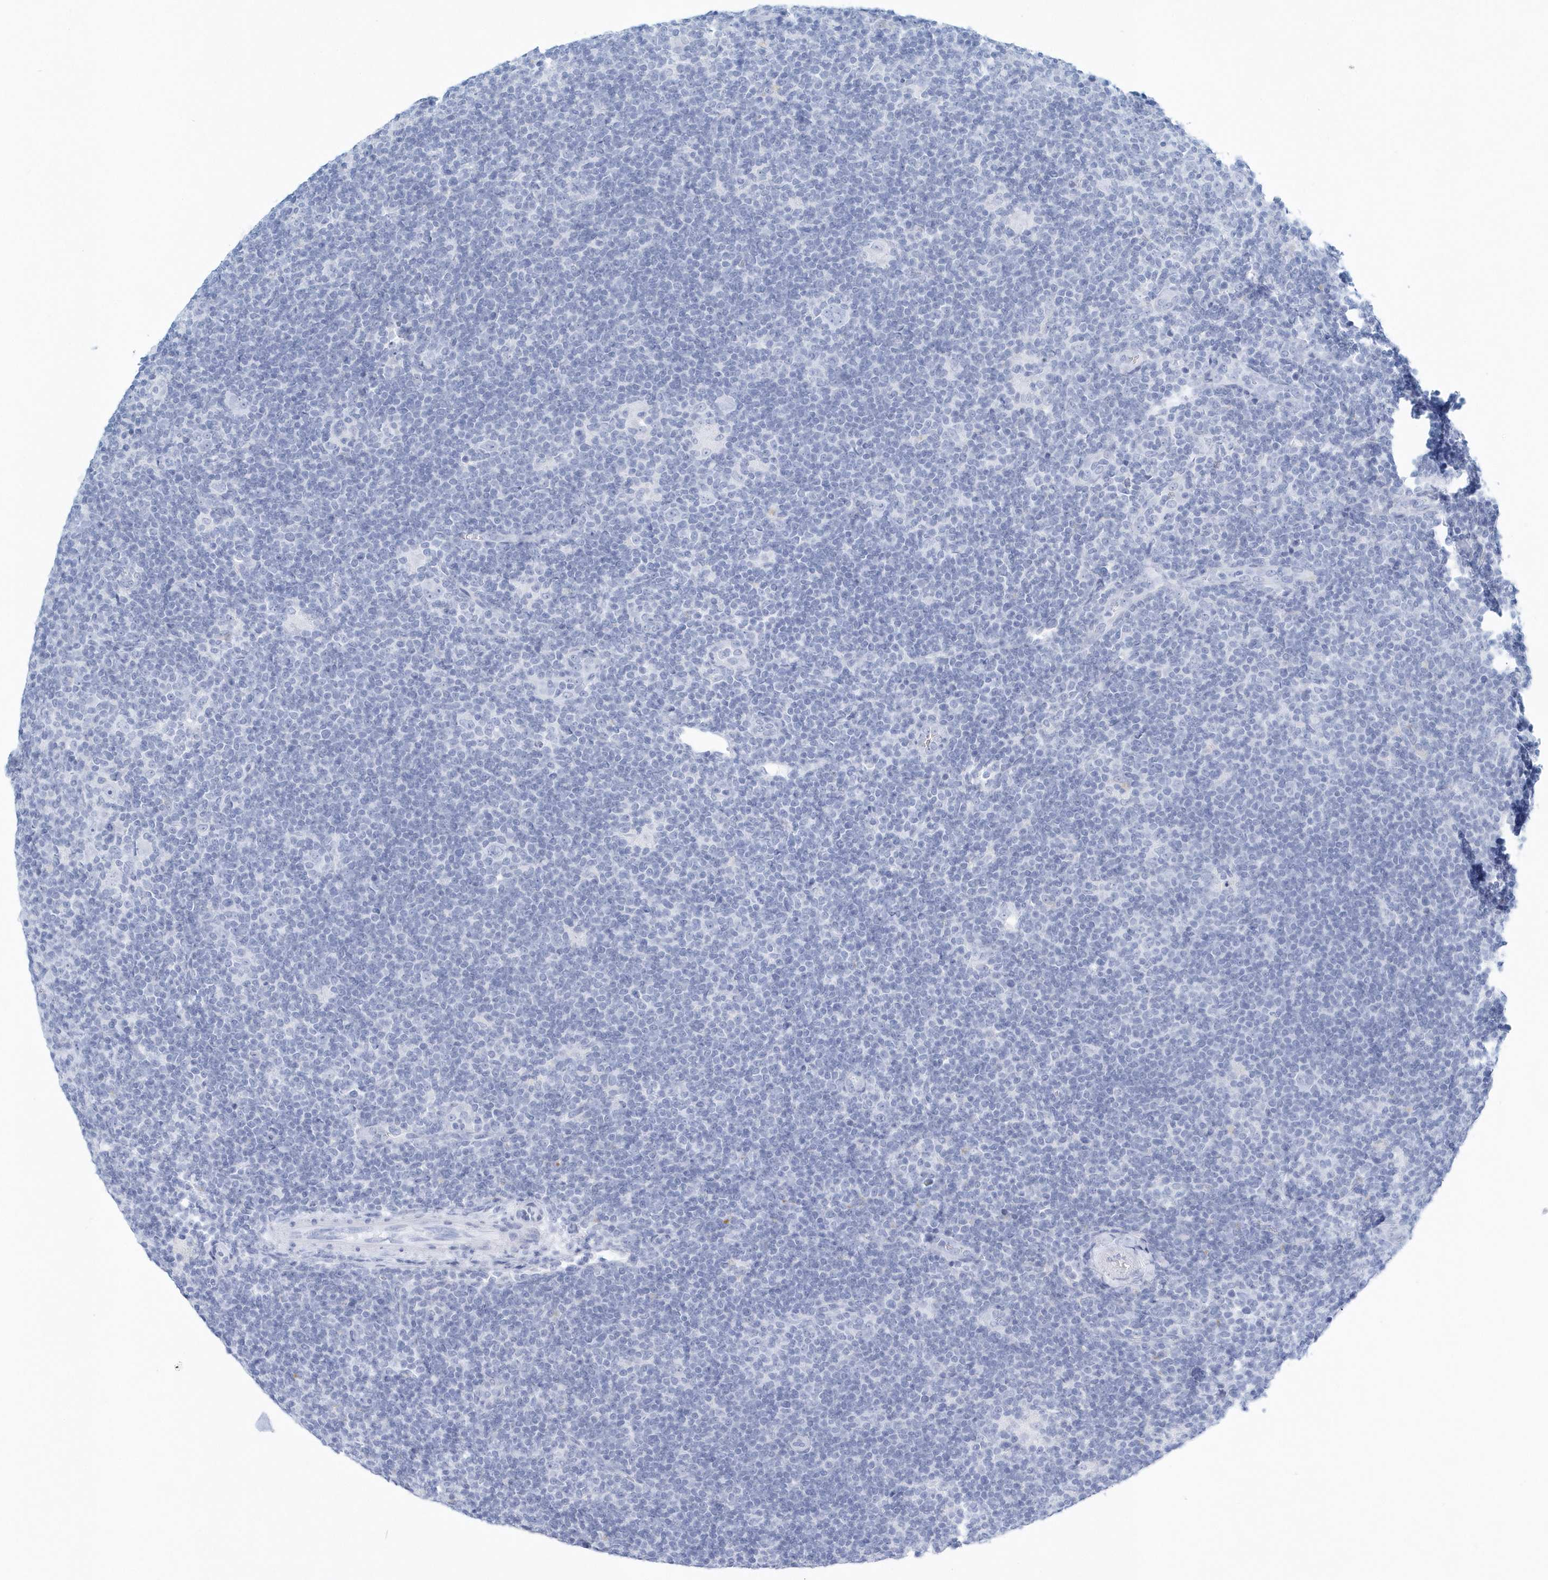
{"staining": {"intensity": "negative", "quantity": "none", "location": "none"}, "tissue": "lymphoma", "cell_type": "Tumor cells", "image_type": "cancer", "snomed": [{"axis": "morphology", "description": "Hodgkin's disease, NOS"}, {"axis": "topography", "description": "Lymph node"}], "caption": "An immunohistochemistry image of lymphoma is shown. There is no staining in tumor cells of lymphoma. (Stains: DAB (3,3'-diaminobenzidine) immunohistochemistry (IHC) with hematoxylin counter stain, Microscopy: brightfield microscopy at high magnification).", "gene": "PTPRO", "patient": {"sex": "female", "age": 57}}